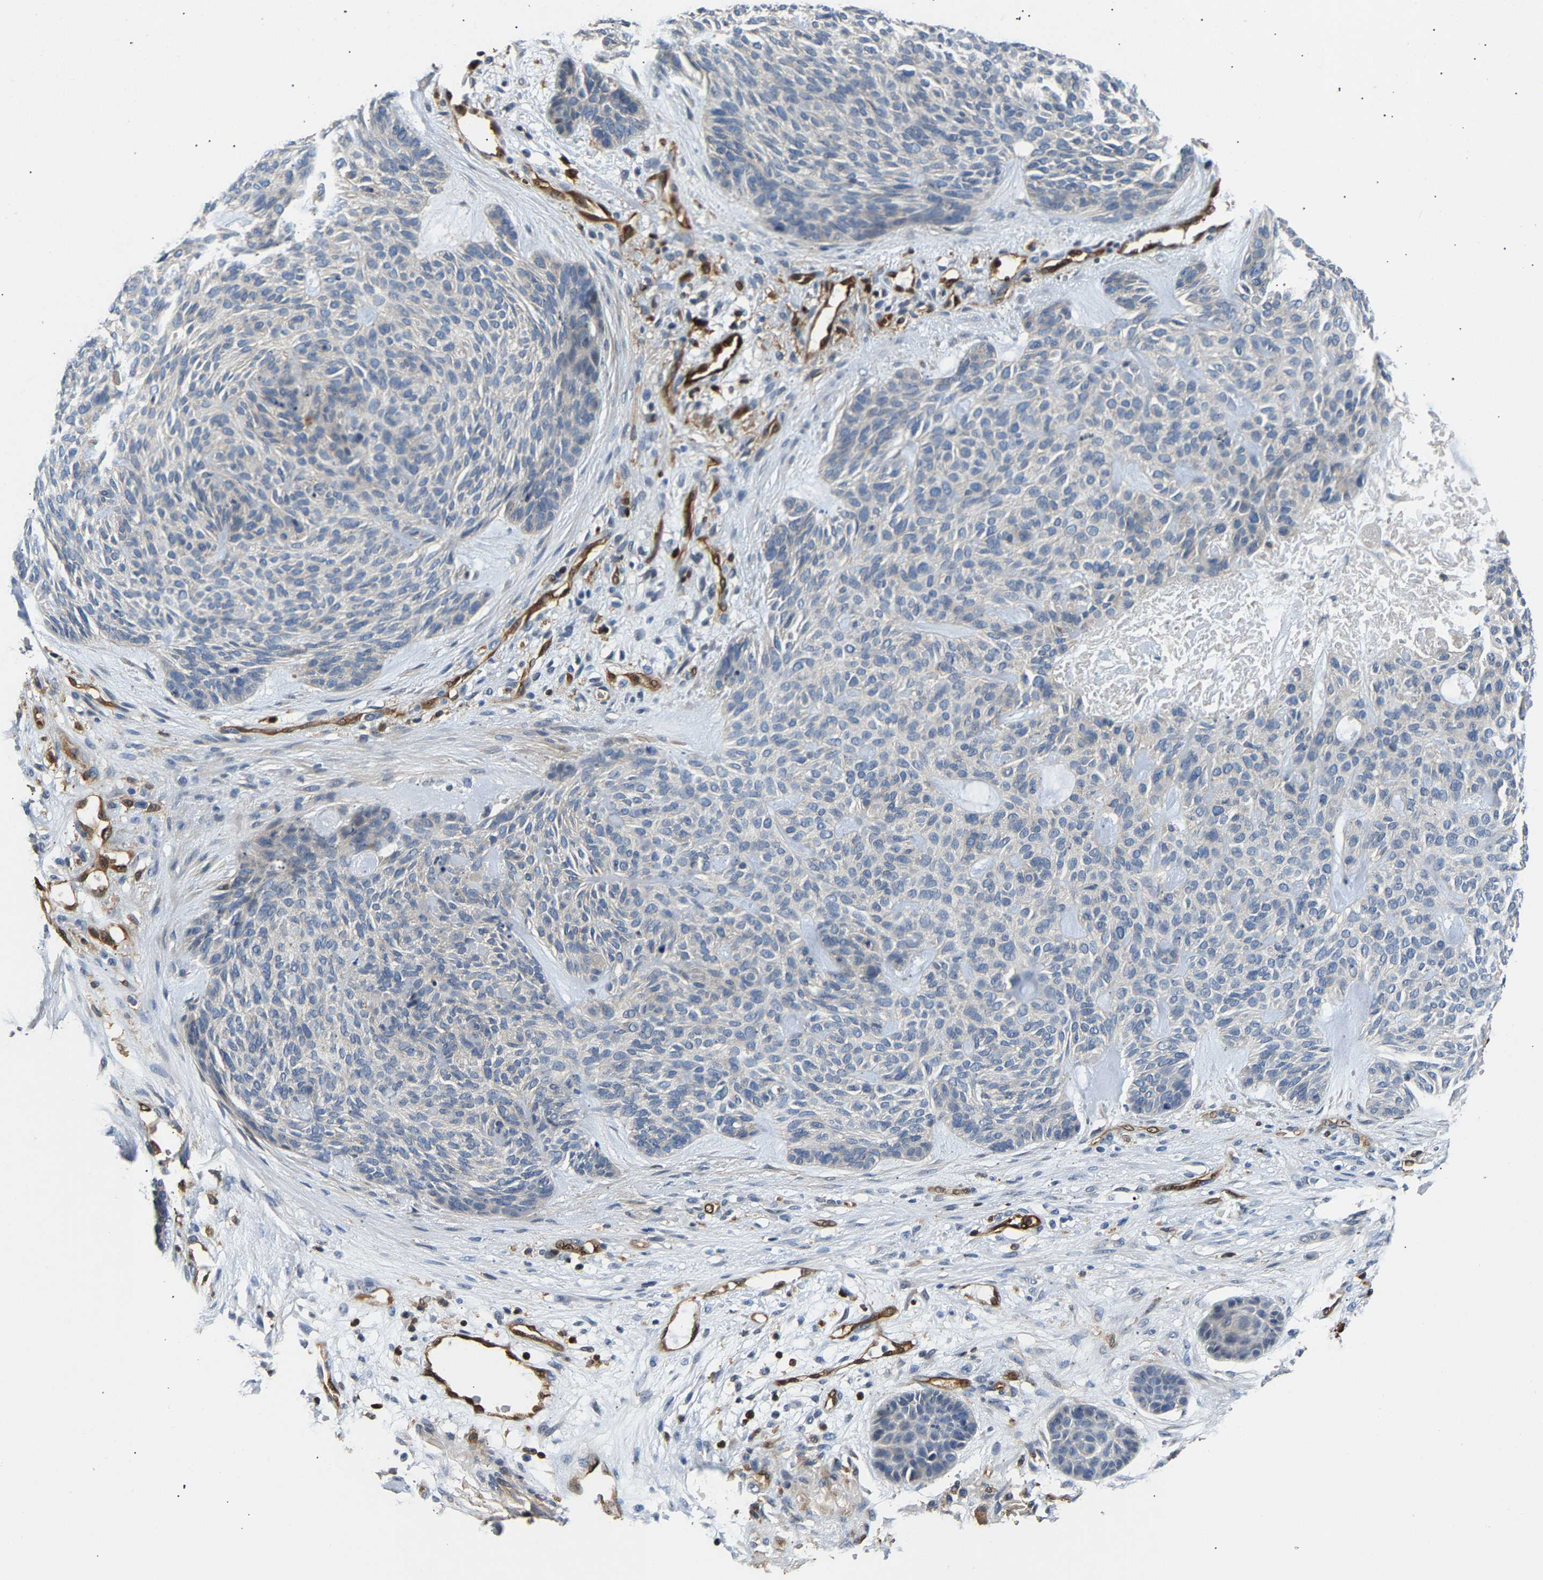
{"staining": {"intensity": "negative", "quantity": "none", "location": "none"}, "tissue": "skin cancer", "cell_type": "Tumor cells", "image_type": "cancer", "snomed": [{"axis": "morphology", "description": "Basal cell carcinoma"}, {"axis": "topography", "description": "Skin"}], "caption": "The photomicrograph demonstrates no staining of tumor cells in basal cell carcinoma (skin).", "gene": "GIMAP7", "patient": {"sex": "male", "age": 55}}